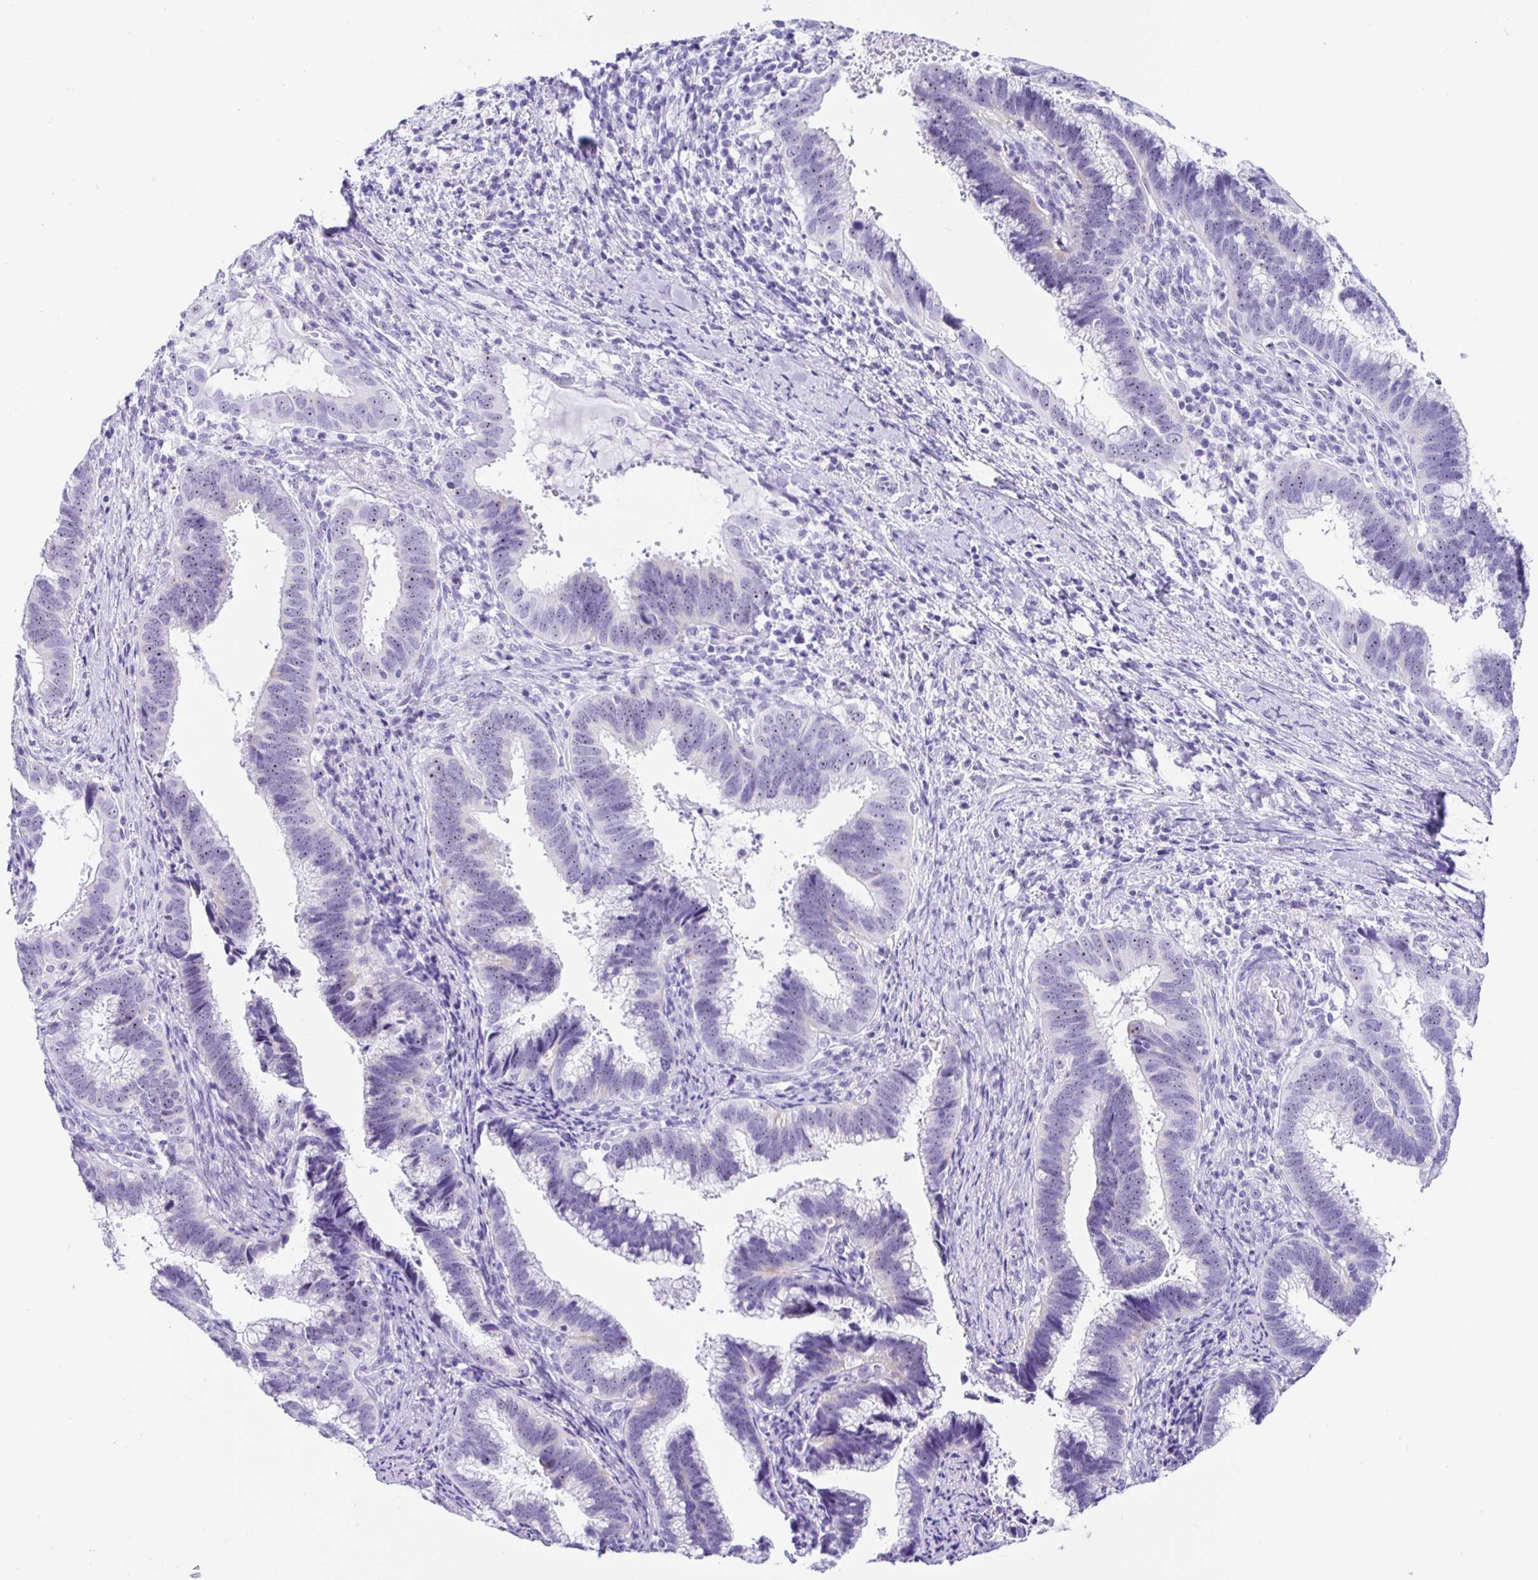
{"staining": {"intensity": "negative", "quantity": "none", "location": "none"}, "tissue": "cervical cancer", "cell_type": "Tumor cells", "image_type": "cancer", "snomed": [{"axis": "morphology", "description": "Adenocarcinoma, NOS"}, {"axis": "topography", "description": "Cervix"}], "caption": "Tumor cells show no significant staining in cervical cancer.", "gene": "PRAMEF19", "patient": {"sex": "female", "age": 56}}